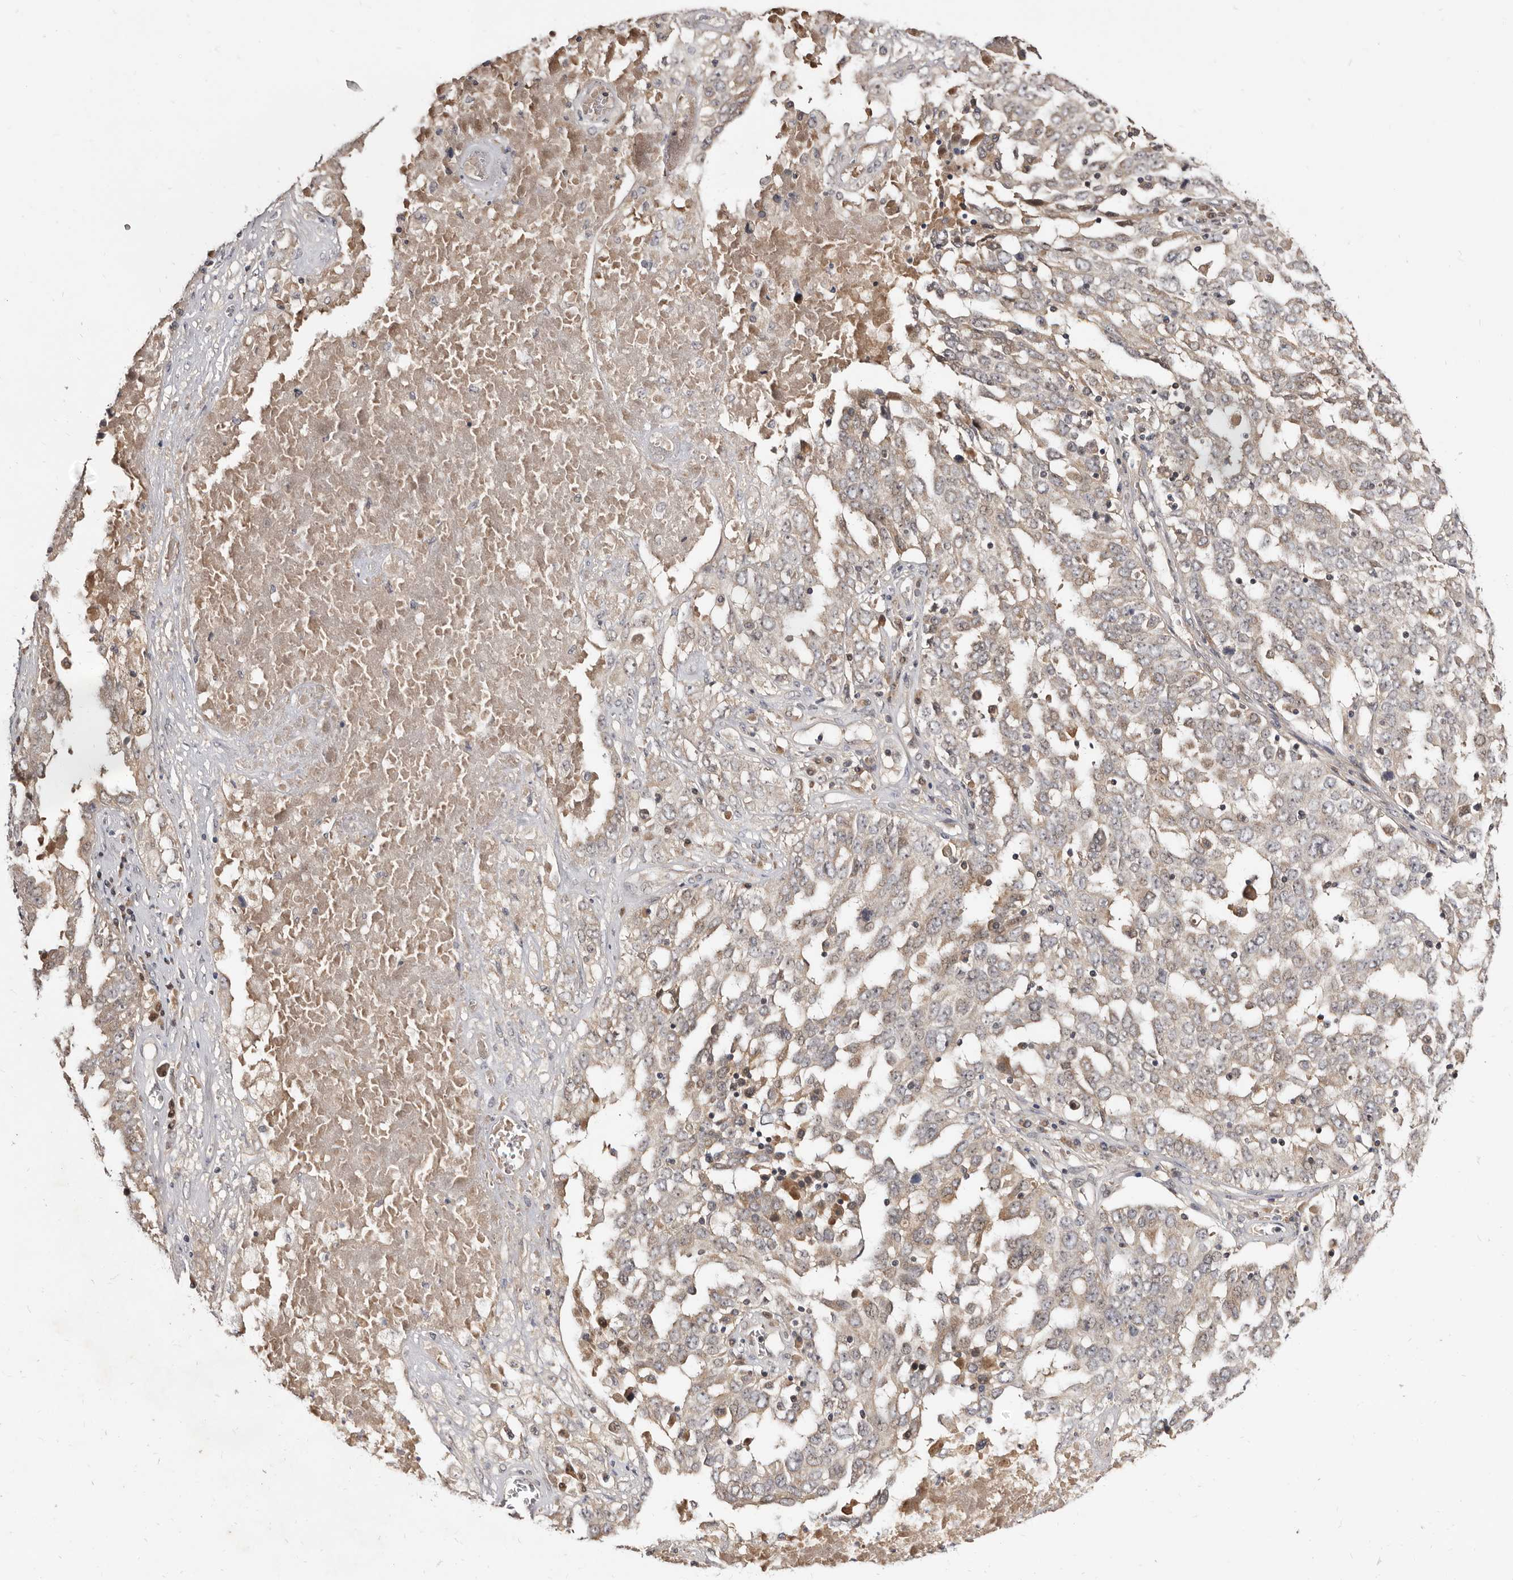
{"staining": {"intensity": "weak", "quantity": "25%-75%", "location": "cytoplasmic/membranous"}, "tissue": "ovarian cancer", "cell_type": "Tumor cells", "image_type": "cancer", "snomed": [{"axis": "morphology", "description": "Carcinoma, endometroid"}, {"axis": "topography", "description": "Ovary"}], "caption": "Immunohistochemical staining of human ovarian cancer demonstrates low levels of weak cytoplasmic/membranous positivity in about 25%-75% of tumor cells.", "gene": "INAVA", "patient": {"sex": "female", "age": 62}}